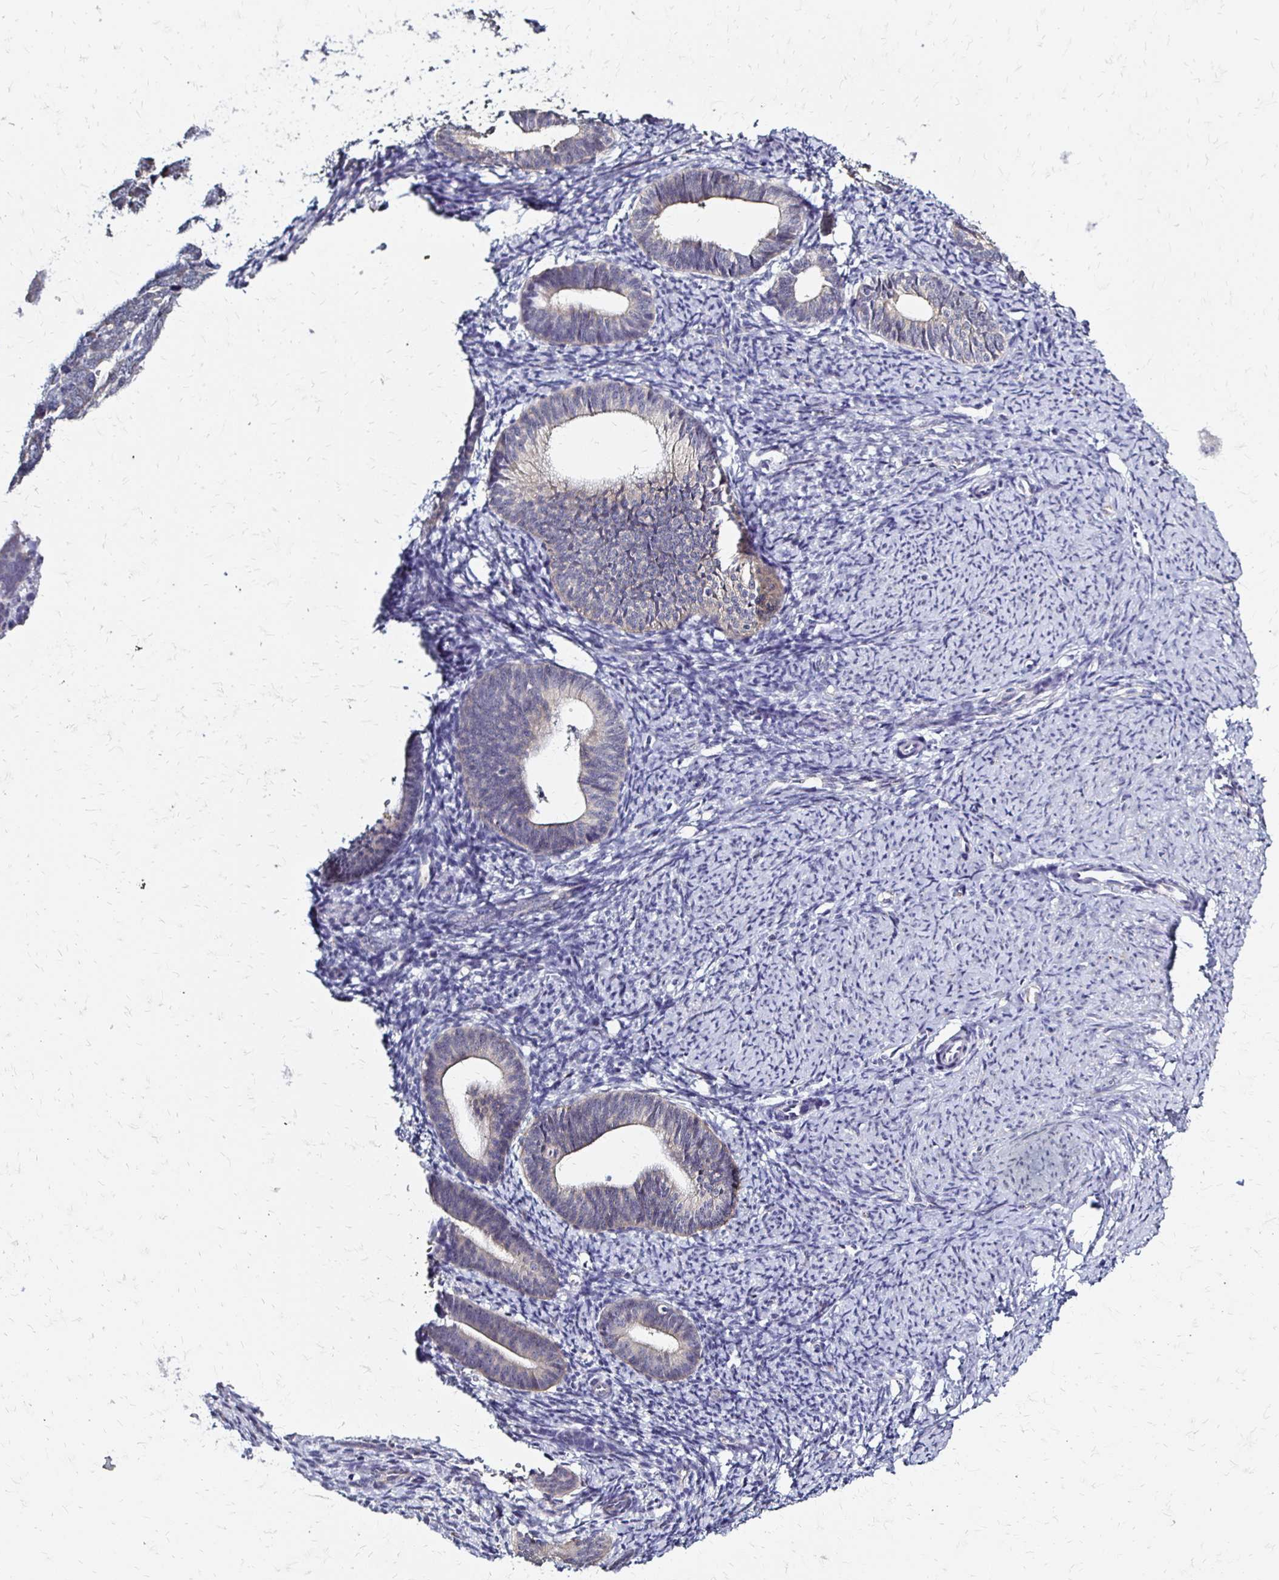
{"staining": {"intensity": "negative", "quantity": "none", "location": "none"}, "tissue": "endometrial cancer", "cell_type": "Tumor cells", "image_type": "cancer", "snomed": [{"axis": "morphology", "description": "Adenocarcinoma, NOS"}, {"axis": "topography", "description": "Endometrium"}], "caption": "This is an immunohistochemistry (IHC) image of adenocarcinoma (endometrial). There is no staining in tumor cells.", "gene": "SLC9A9", "patient": {"sex": "female", "age": 82}}